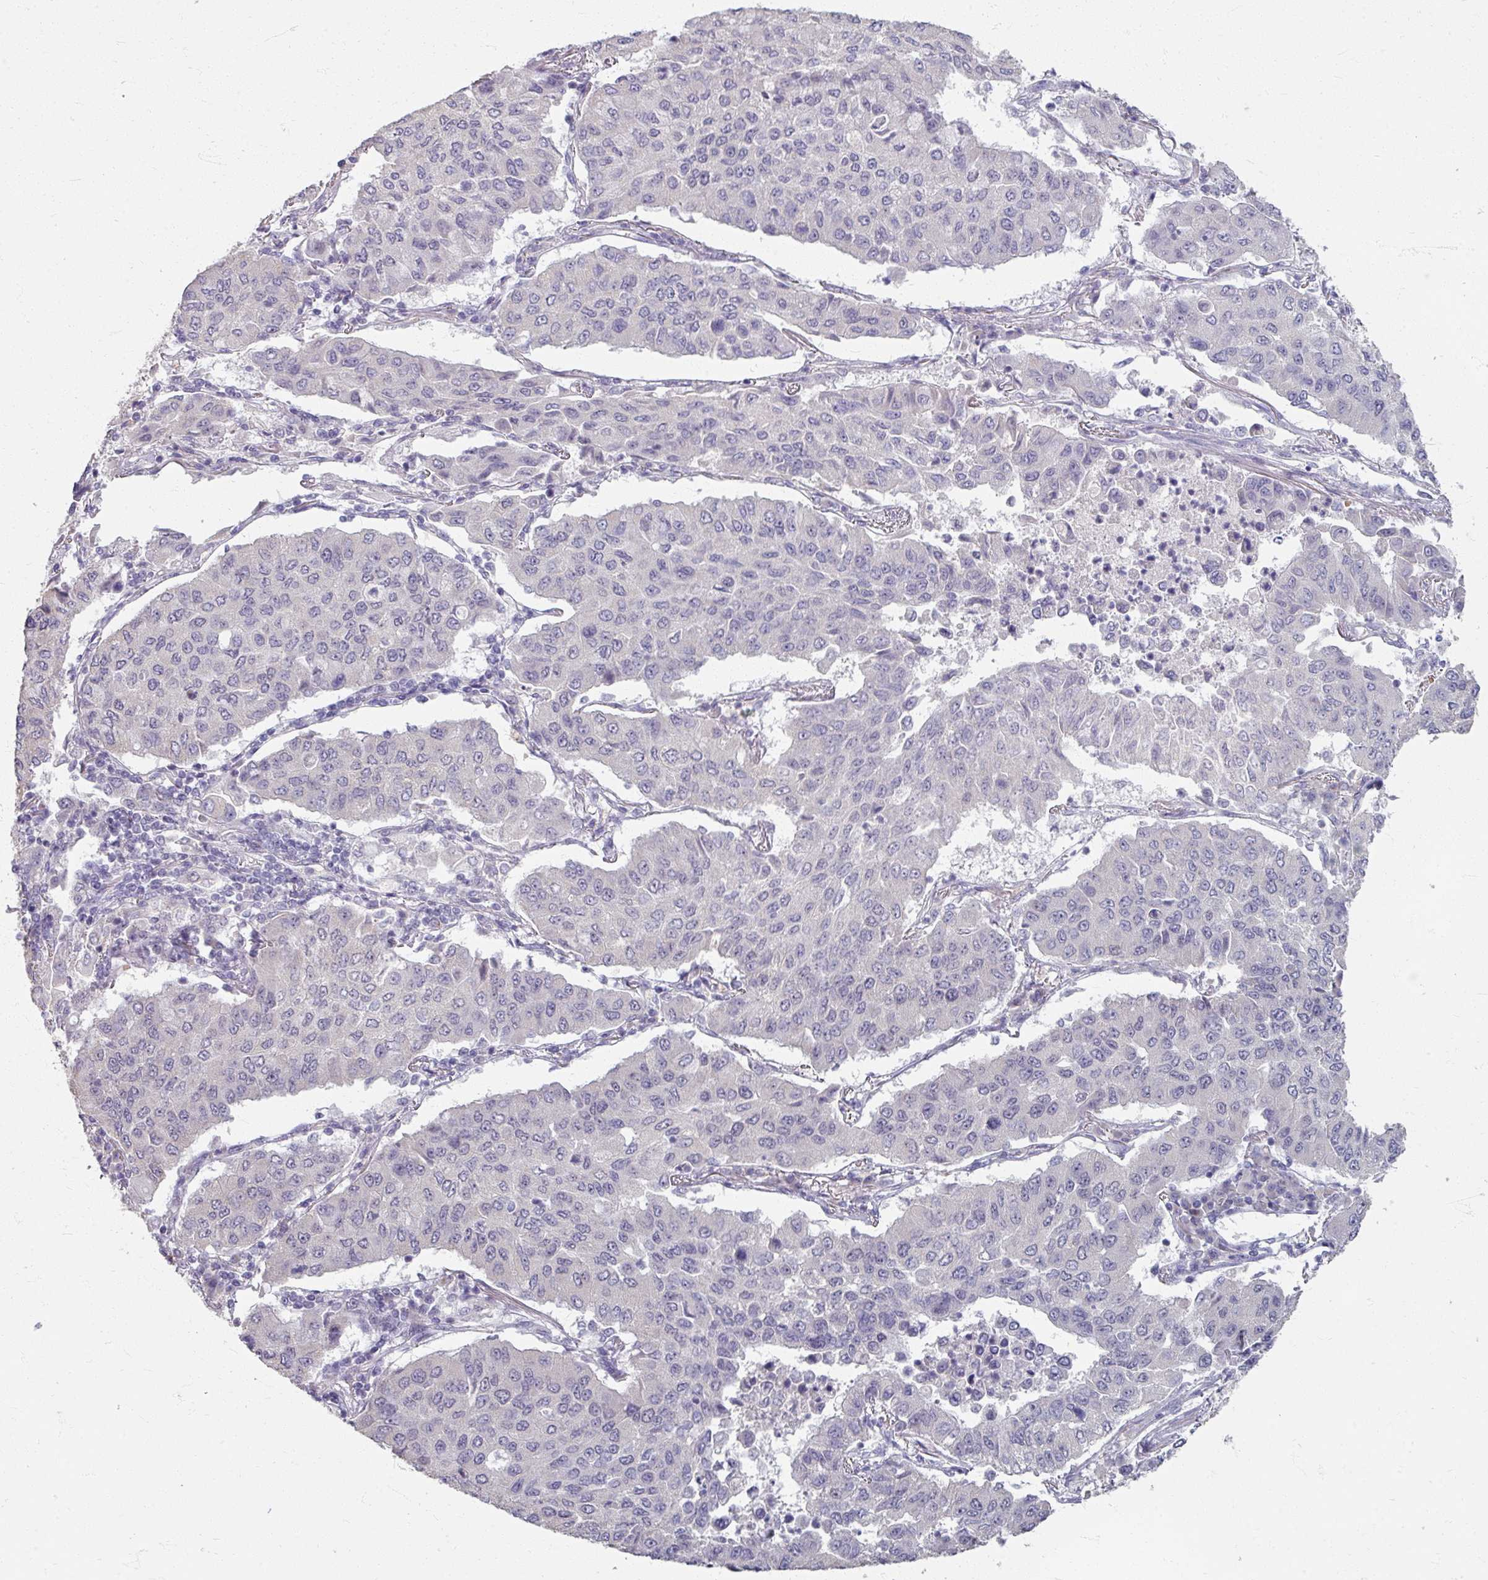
{"staining": {"intensity": "negative", "quantity": "none", "location": "none"}, "tissue": "lung cancer", "cell_type": "Tumor cells", "image_type": "cancer", "snomed": [{"axis": "morphology", "description": "Squamous cell carcinoma, NOS"}, {"axis": "topography", "description": "Lung"}], "caption": "A micrograph of lung cancer (squamous cell carcinoma) stained for a protein displays no brown staining in tumor cells.", "gene": "KMT5C", "patient": {"sex": "male", "age": 74}}